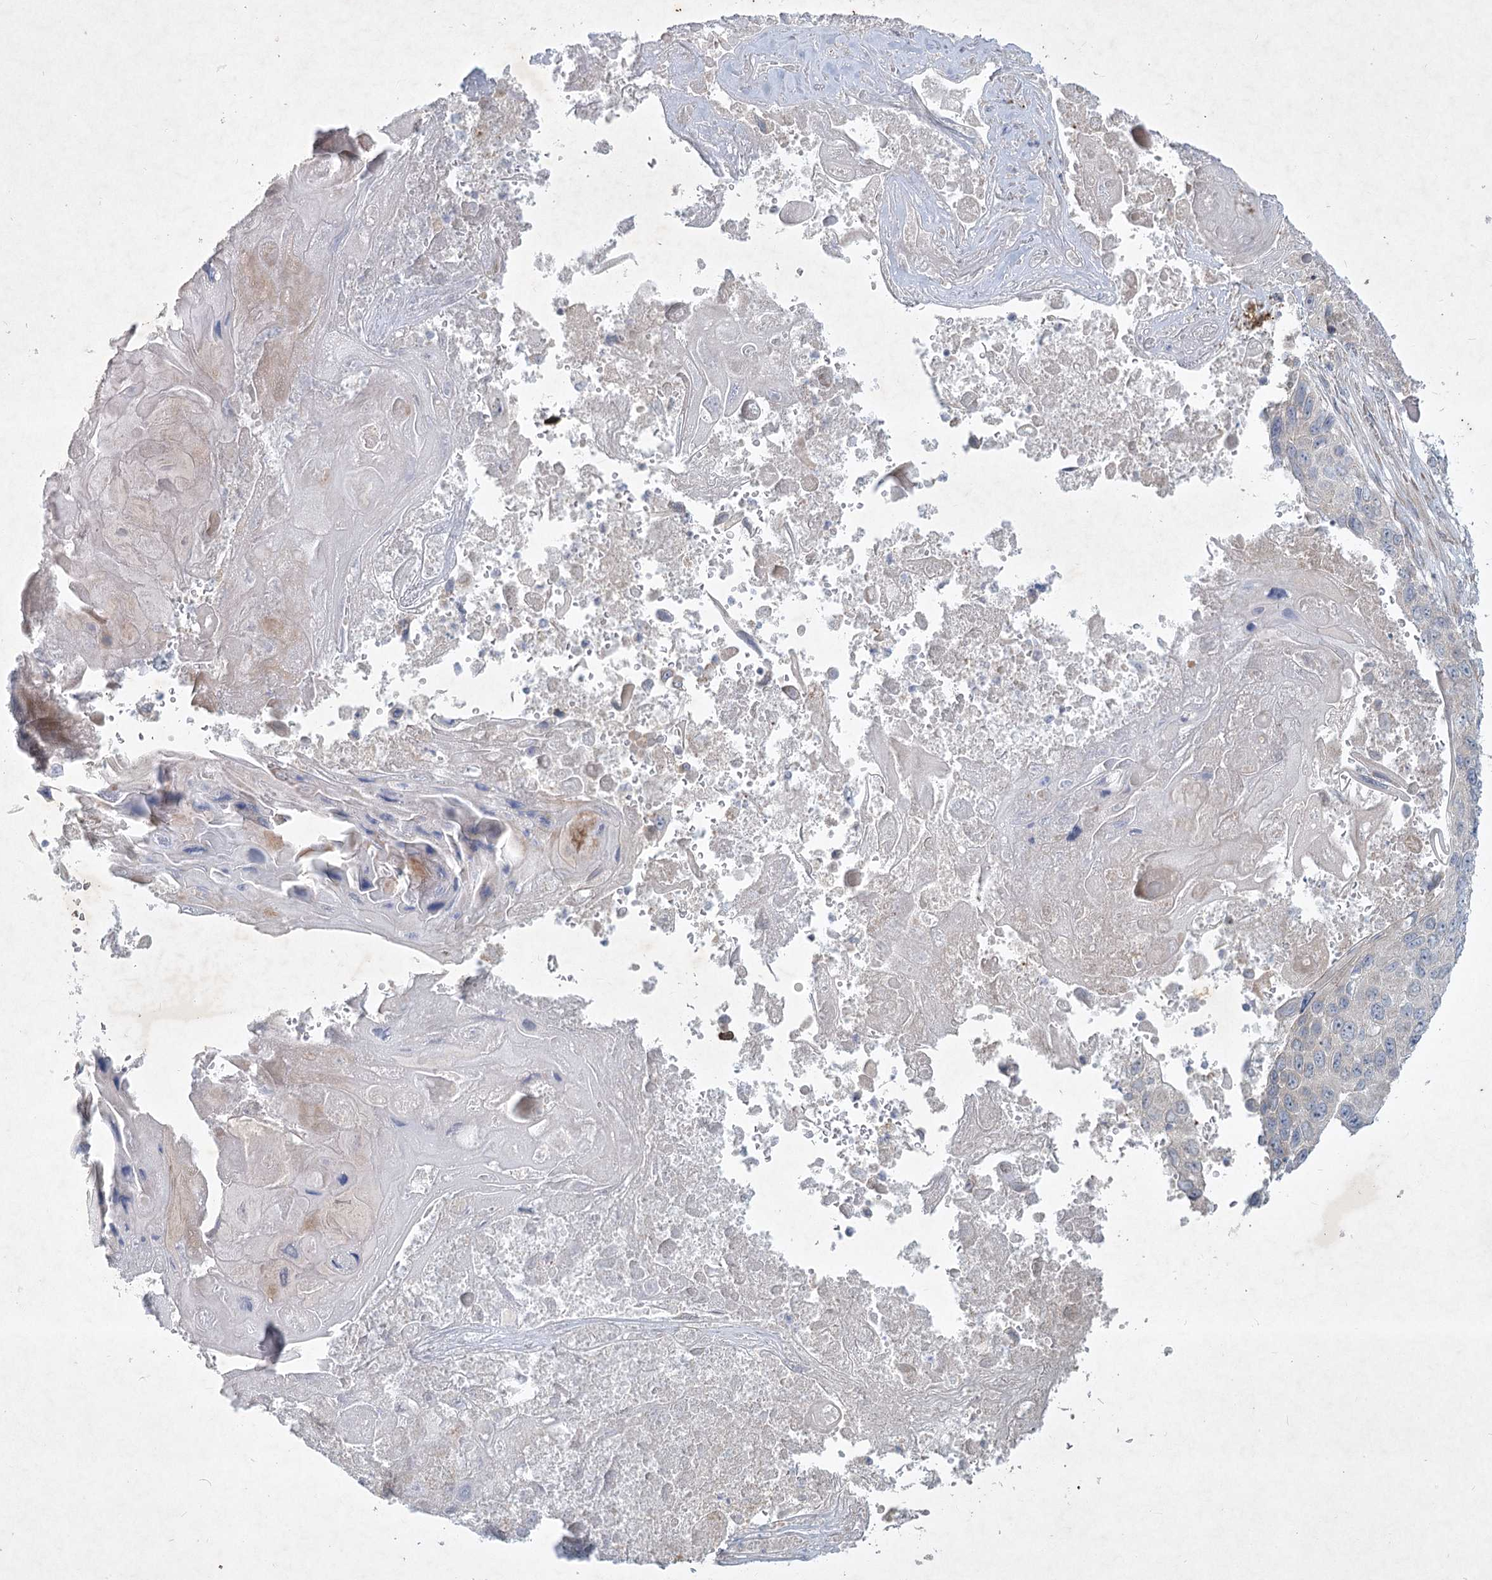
{"staining": {"intensity": "negative", "quantity": "none", "location": "none"}, "tissue": "lung cancer", "cell_type": "Tumor cells", "image_type": "cancer", "snomed": [{"axis": "morphology", "description": "Squamous cell carcinoma, NOS"}, {"axis": "topography", "description": "Lung"}], "caption": "A histopathology image of squamous cell carcinoma (lung) stained for a protein reveals no brown staining in tumor cells.", "gene": "PLA2G12A", "patient": {"sex": "male", "age": 61}}